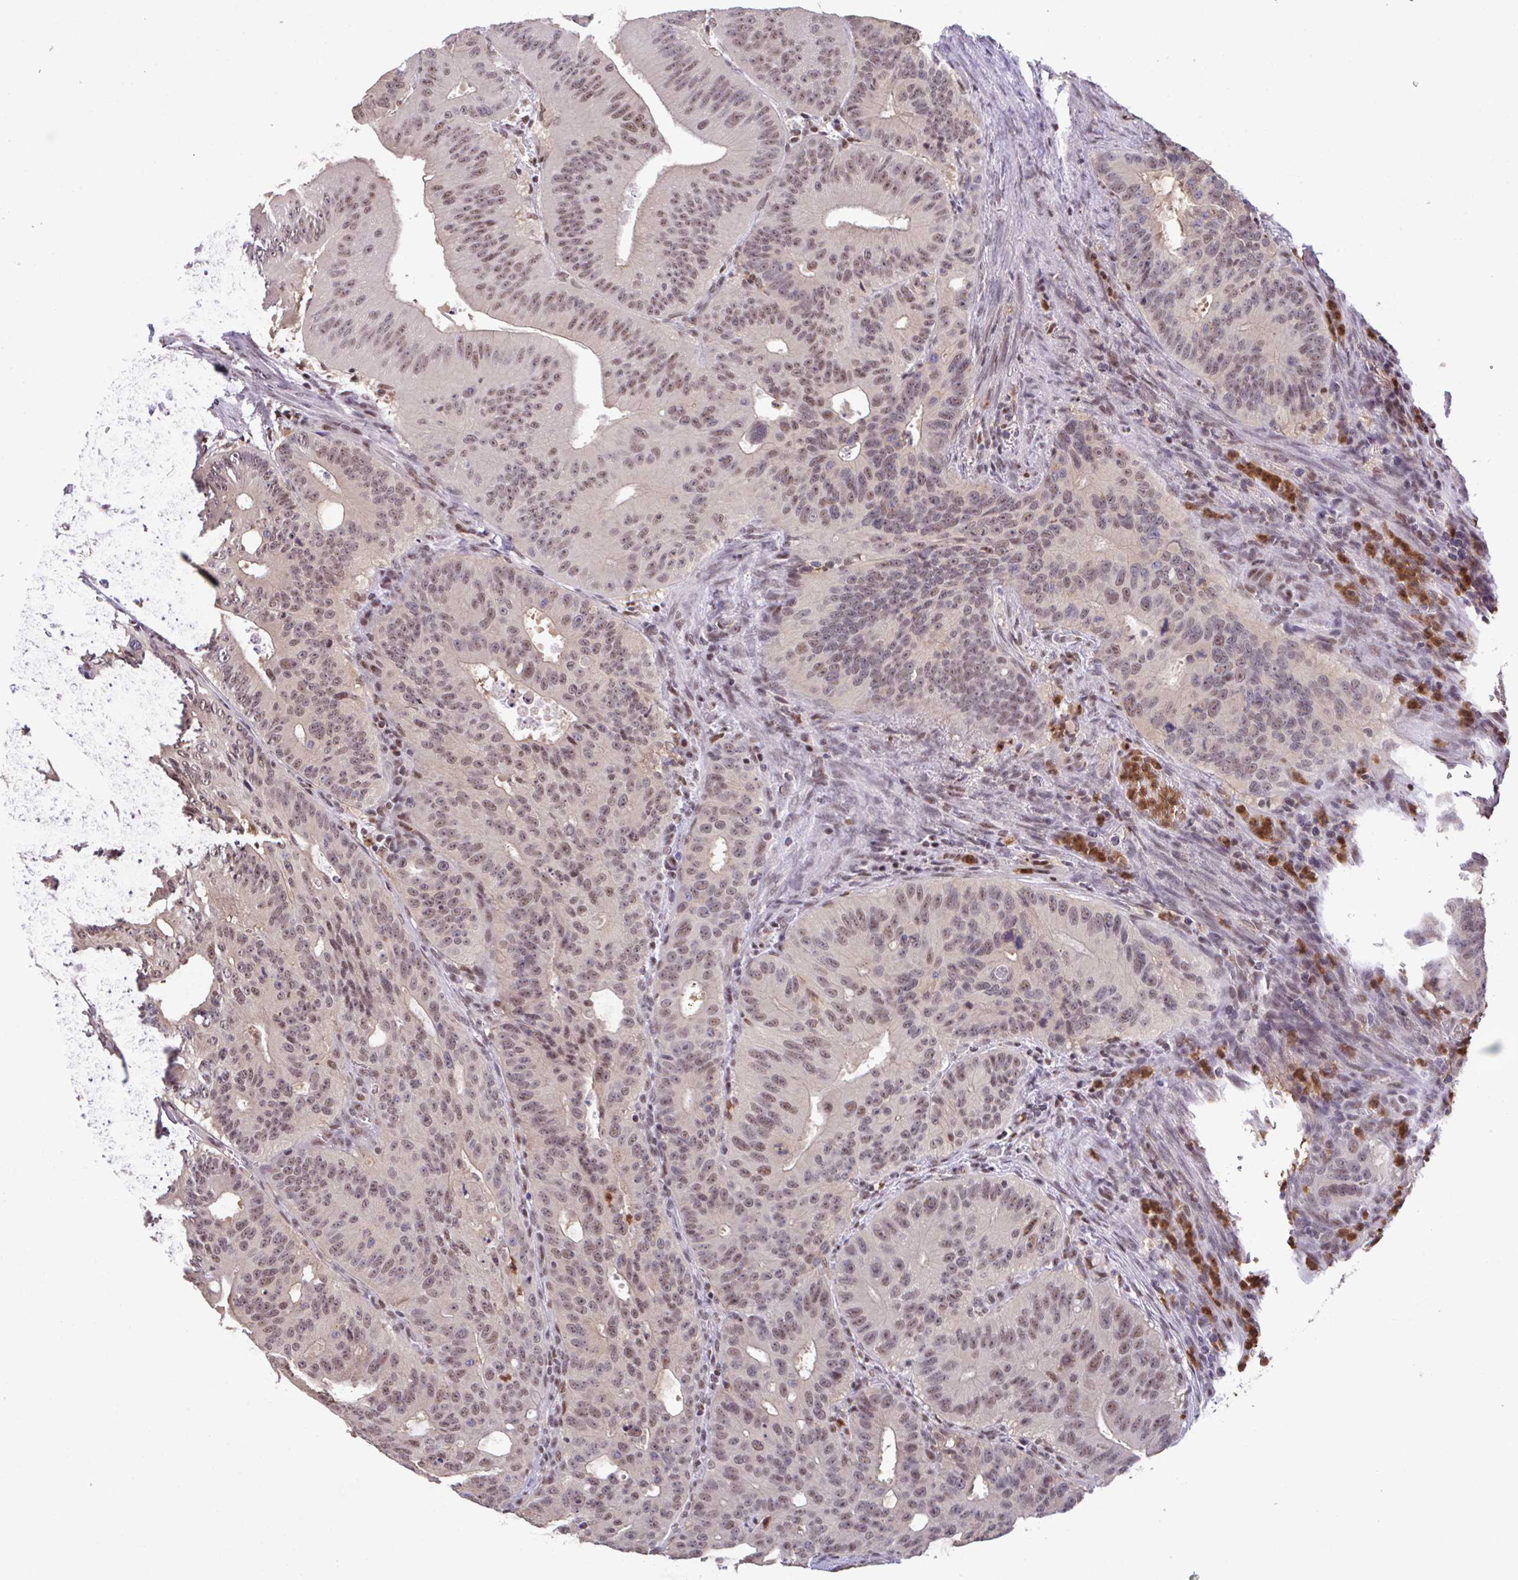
{"staining": {"intensity": "moderate", "quantity": ">75%", "location": "nuclear"}, "tissue": "colorectal cancer", "cell_type": "Tumor cells", "image_type": "cancer", "snomed": [{"axis": "morphology", "description": "Adenocarcinoma, NOS"}, {"axis": "topography", "description": "Colon"}], "caption": "A histopathology image of colorectal cancer (adenocarcinoma) stained for a protein demonstrates moderate nuclear brown staining in tumor cells. (Stains: DAB in brown, nuclei in blue, Microscopy: brightfield microscopy at high magnification).", "gene": "OR6K3", "patient": {"sex": "male", "age": 62}}